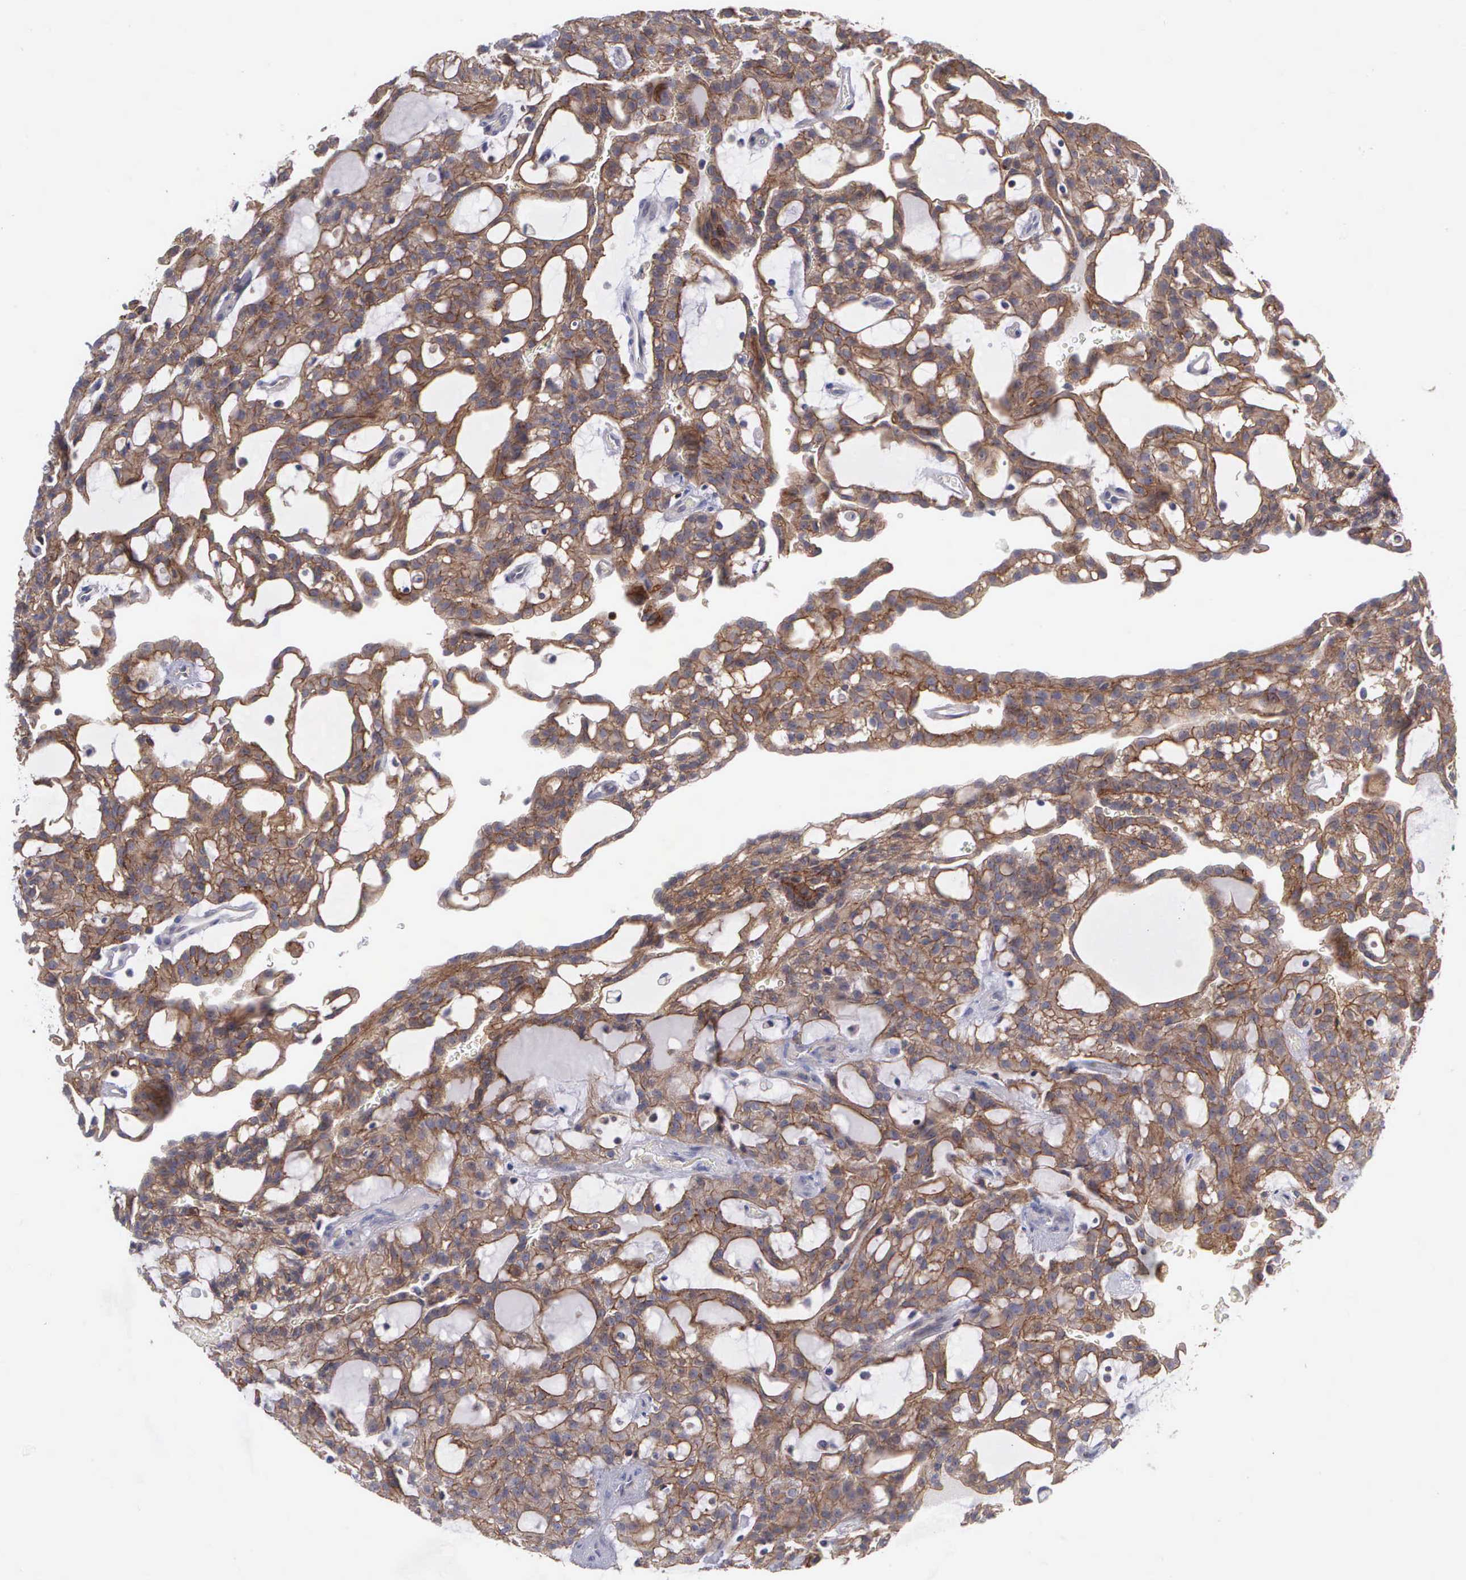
{"staining": {"intensity": "moderate", "quantity": ">75%", "location": "cytoplasmic/membranous"}, "tissue": "renal cancer", "cell_type": "Tumor cells", "image_type": "cancer", "snomed": [{"axis": "morphology", "description": "Adenocarcinoma, NOS"}, {"axis": "topography", "description": "Kidney"}], "caption": "Renal cancer (adenocarcinoma) tissue exhibits moderate cytoplasmic/membranous positivity in about >75% of tumor cells", "gene": "MICAL3", "patient": {"sex": "male", "age": 63}}